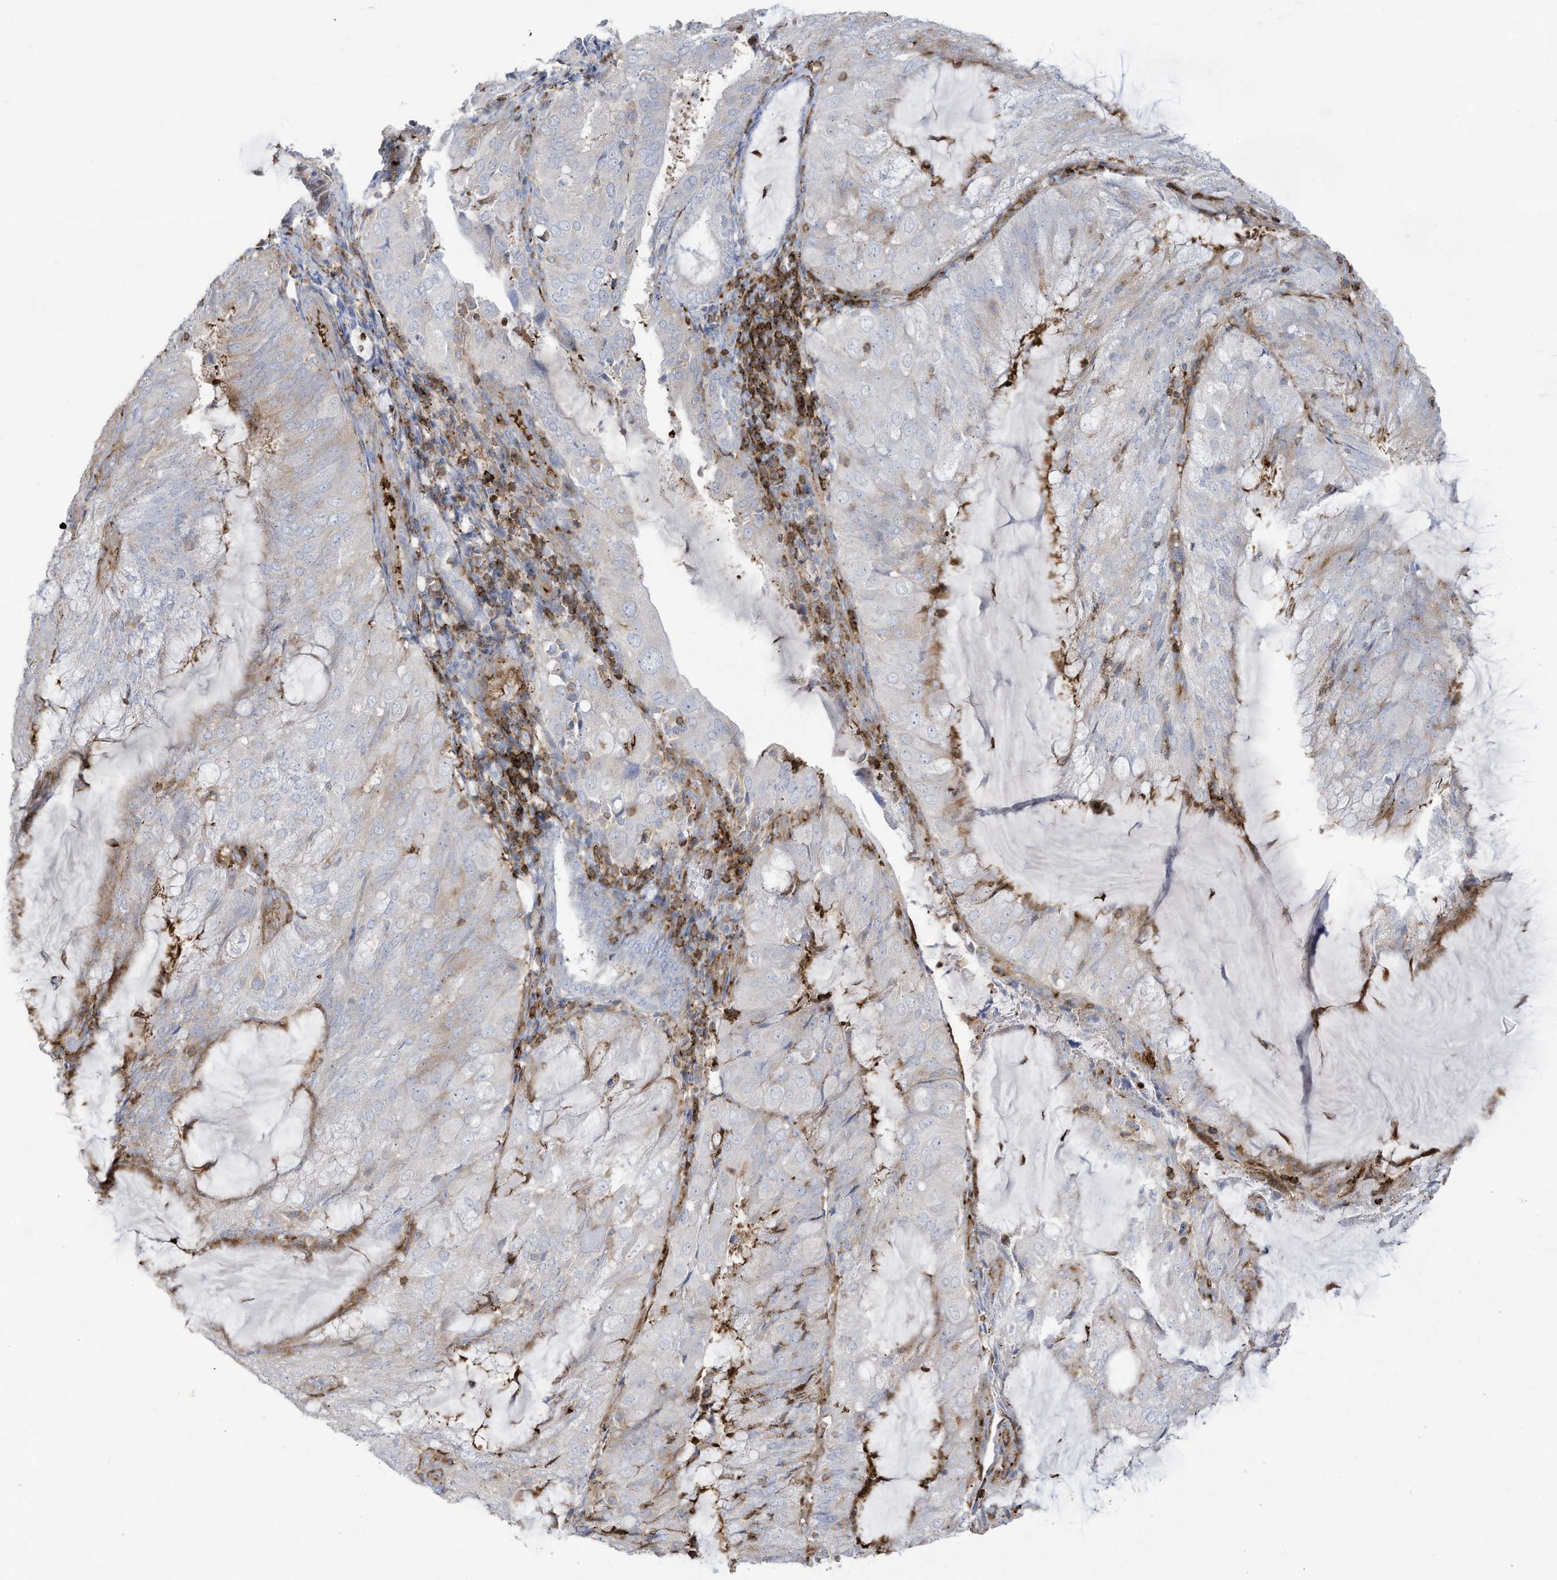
{"staining": {"intensity": "weak", "quantity": "<25%", "location": "cytoplasmic/membranous"}, "tissue": "endometrial cancer", "cell_type": "Tumor cells", "image_type": "cancer", "snomed": [{"axis": "morphology", "description": "Adenocarcinoma, NOS"}, {"axis": "topography", "description": "Endometrium"}], "caption": "IHC histopathology image of human adenocarcinoma (endometrial) stained for a protein (brown), which shows no staining in tumor cells.", "gene": "THNSL2", "patient": {"sex": "female", "age": 81}}